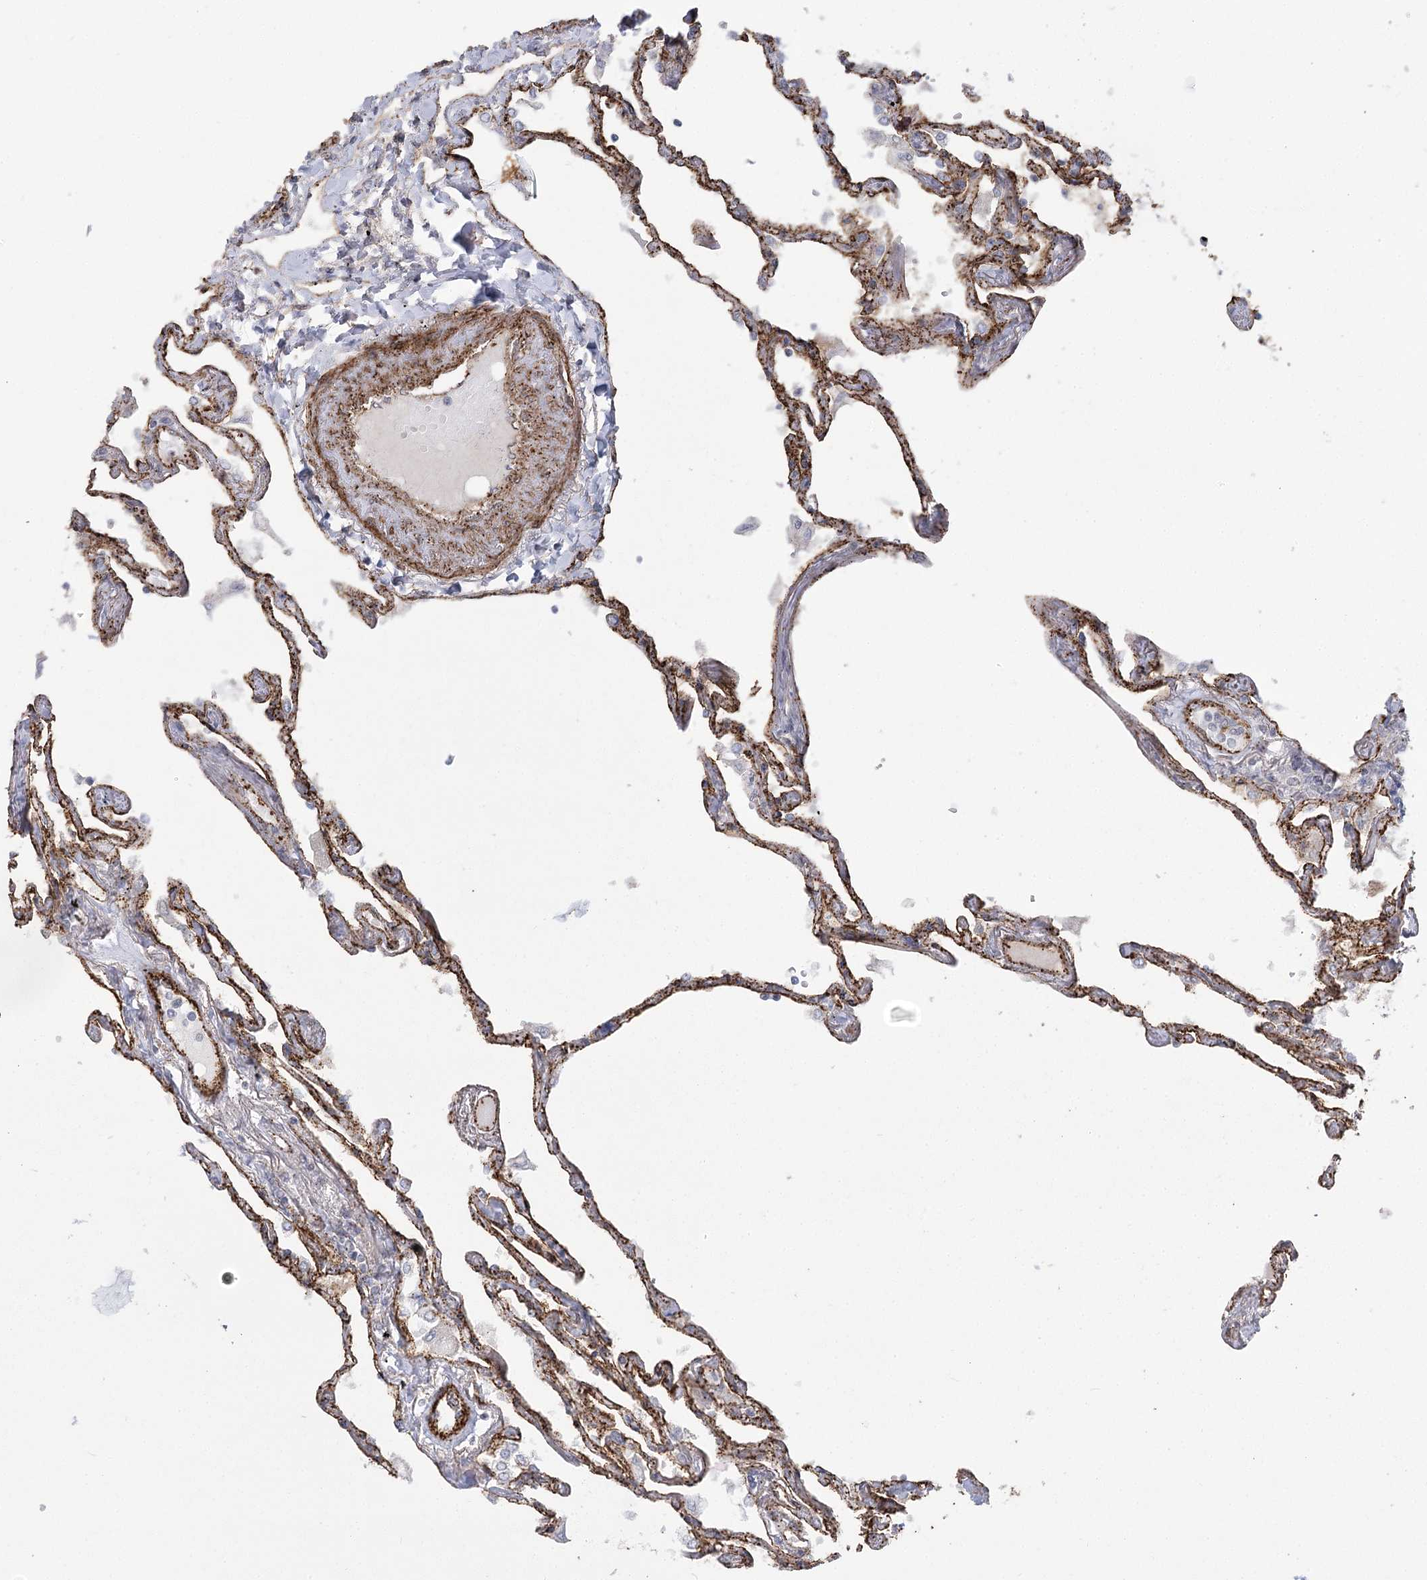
{"staining": {"intensity": "strong", "quantity": ">75%", "location": "cytoplasmic/membranous"}, "tissue": "lung", "cell_type": "Alveolar cells", "image_type": "normal", "snomed": [{"axis": "morphology", "description": "Normal tissue, NOS"}, {"axis": "topography", "description": "Lung"}], "caption": "Immunohistochemistry staining of benign lung, which demonstrates high levels of strong cytoplasmic/membranous staining in approximately >75% of alveolar cells indicating strong cytoplasmic/membranous protein positivity. The staining was performed using DAB (brown) for protein detection and nuclei were counterstained in hematoxylin (blue).", "gene": "AMTN", "patient": {"sex": "female", "age": 67}}